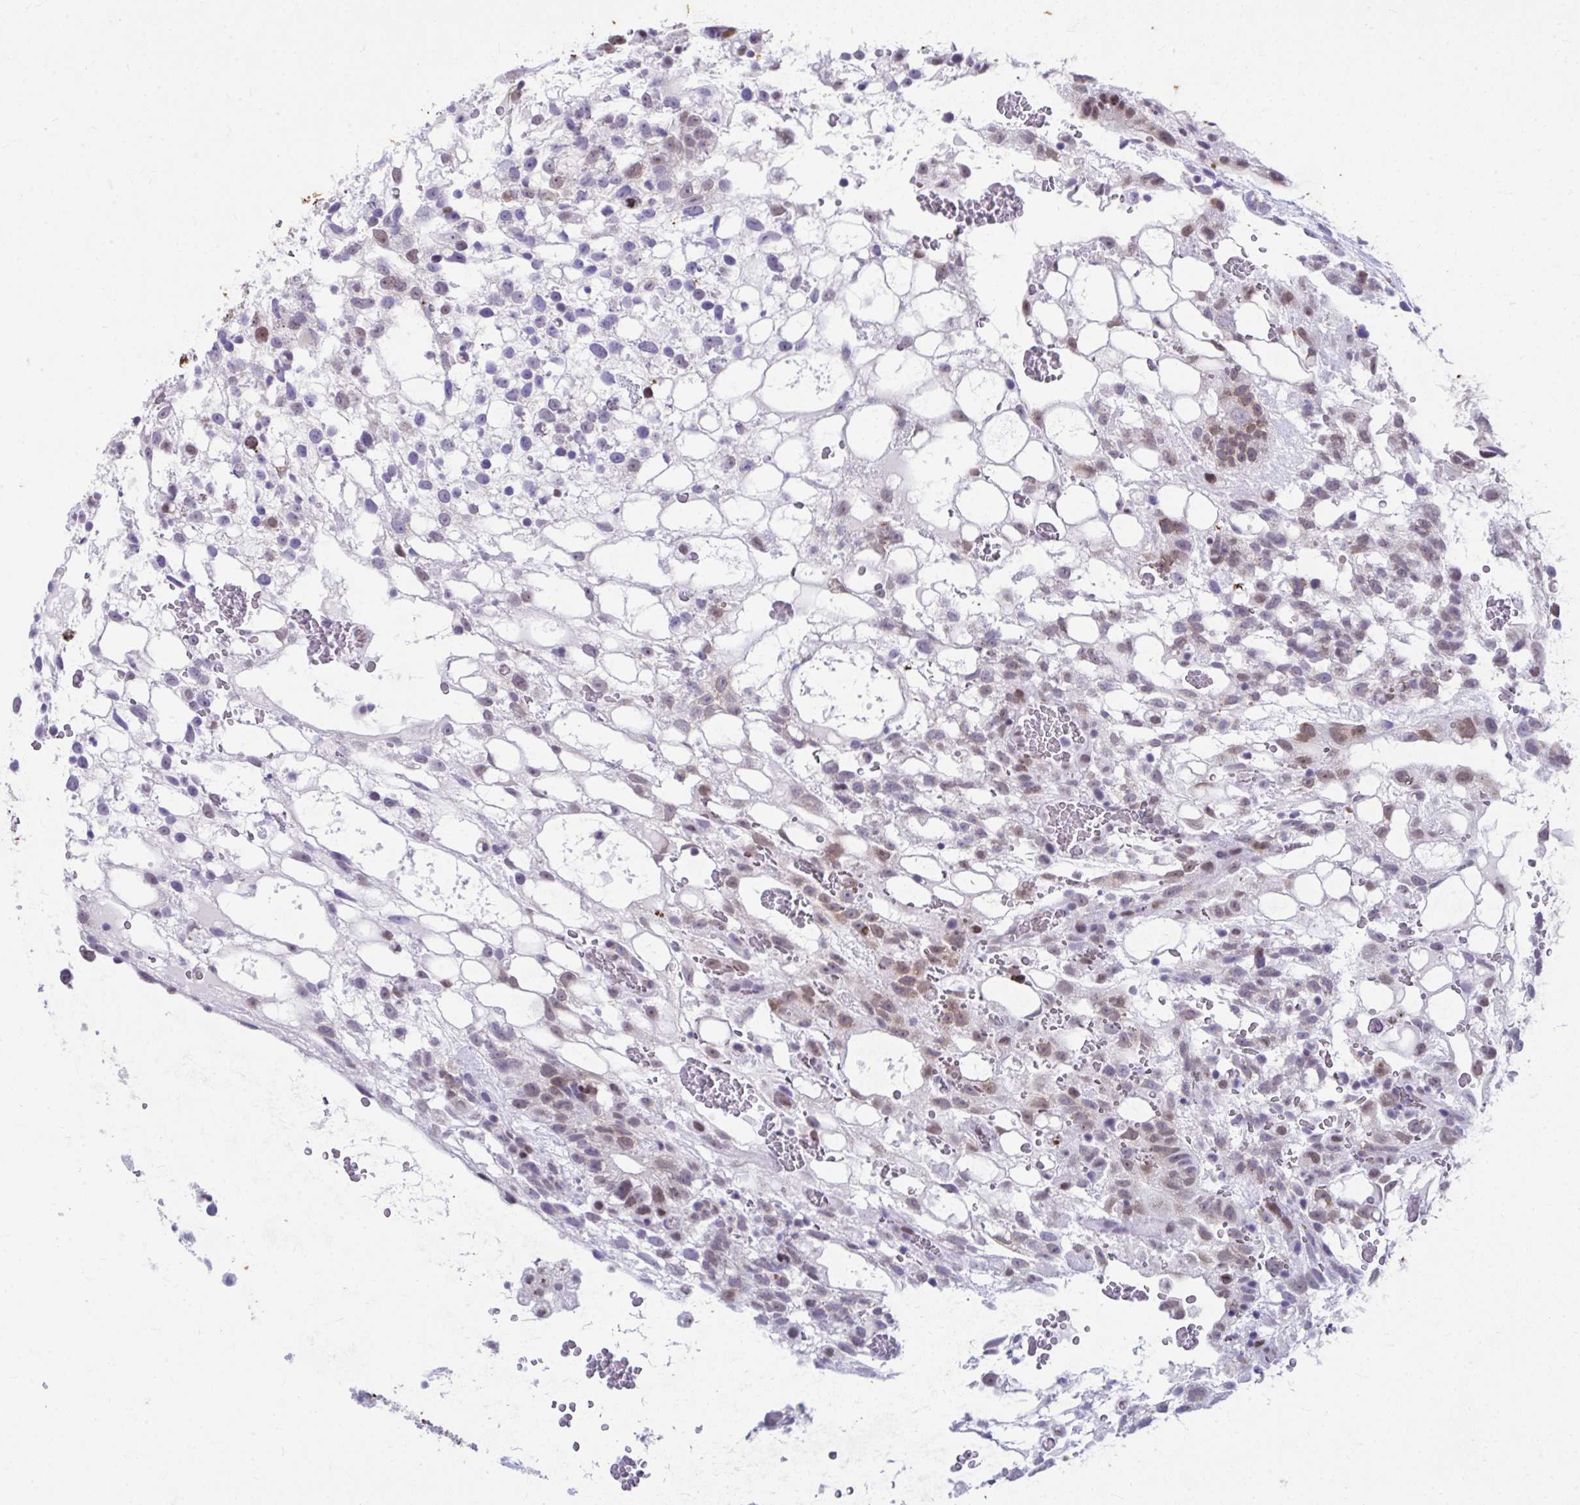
{"staining": {"intensity": "weak", "quantity": "25%-75%", "location": "nuclear"}, "tissue": "testis cancer", "cell_type": "Tumor cells", "image_type": "cancer", "snomed": [{"axis": "morphology", "description": "Normal tissue, NOS"}, {"axis": "morphology", "description": "Carcinoma, Embryonal, NOS"}, {"axis": "topography", "description": "Testis"}], "caption": "The image exhibits immunohistochemical staining of testis cancer (embryonal carcinoma). There is weak nuclear expression is identified in approximately 25%-75% of tumor cells.", "gene": "SLC35C2", "patient": {"sex": "male", "age": 32}}